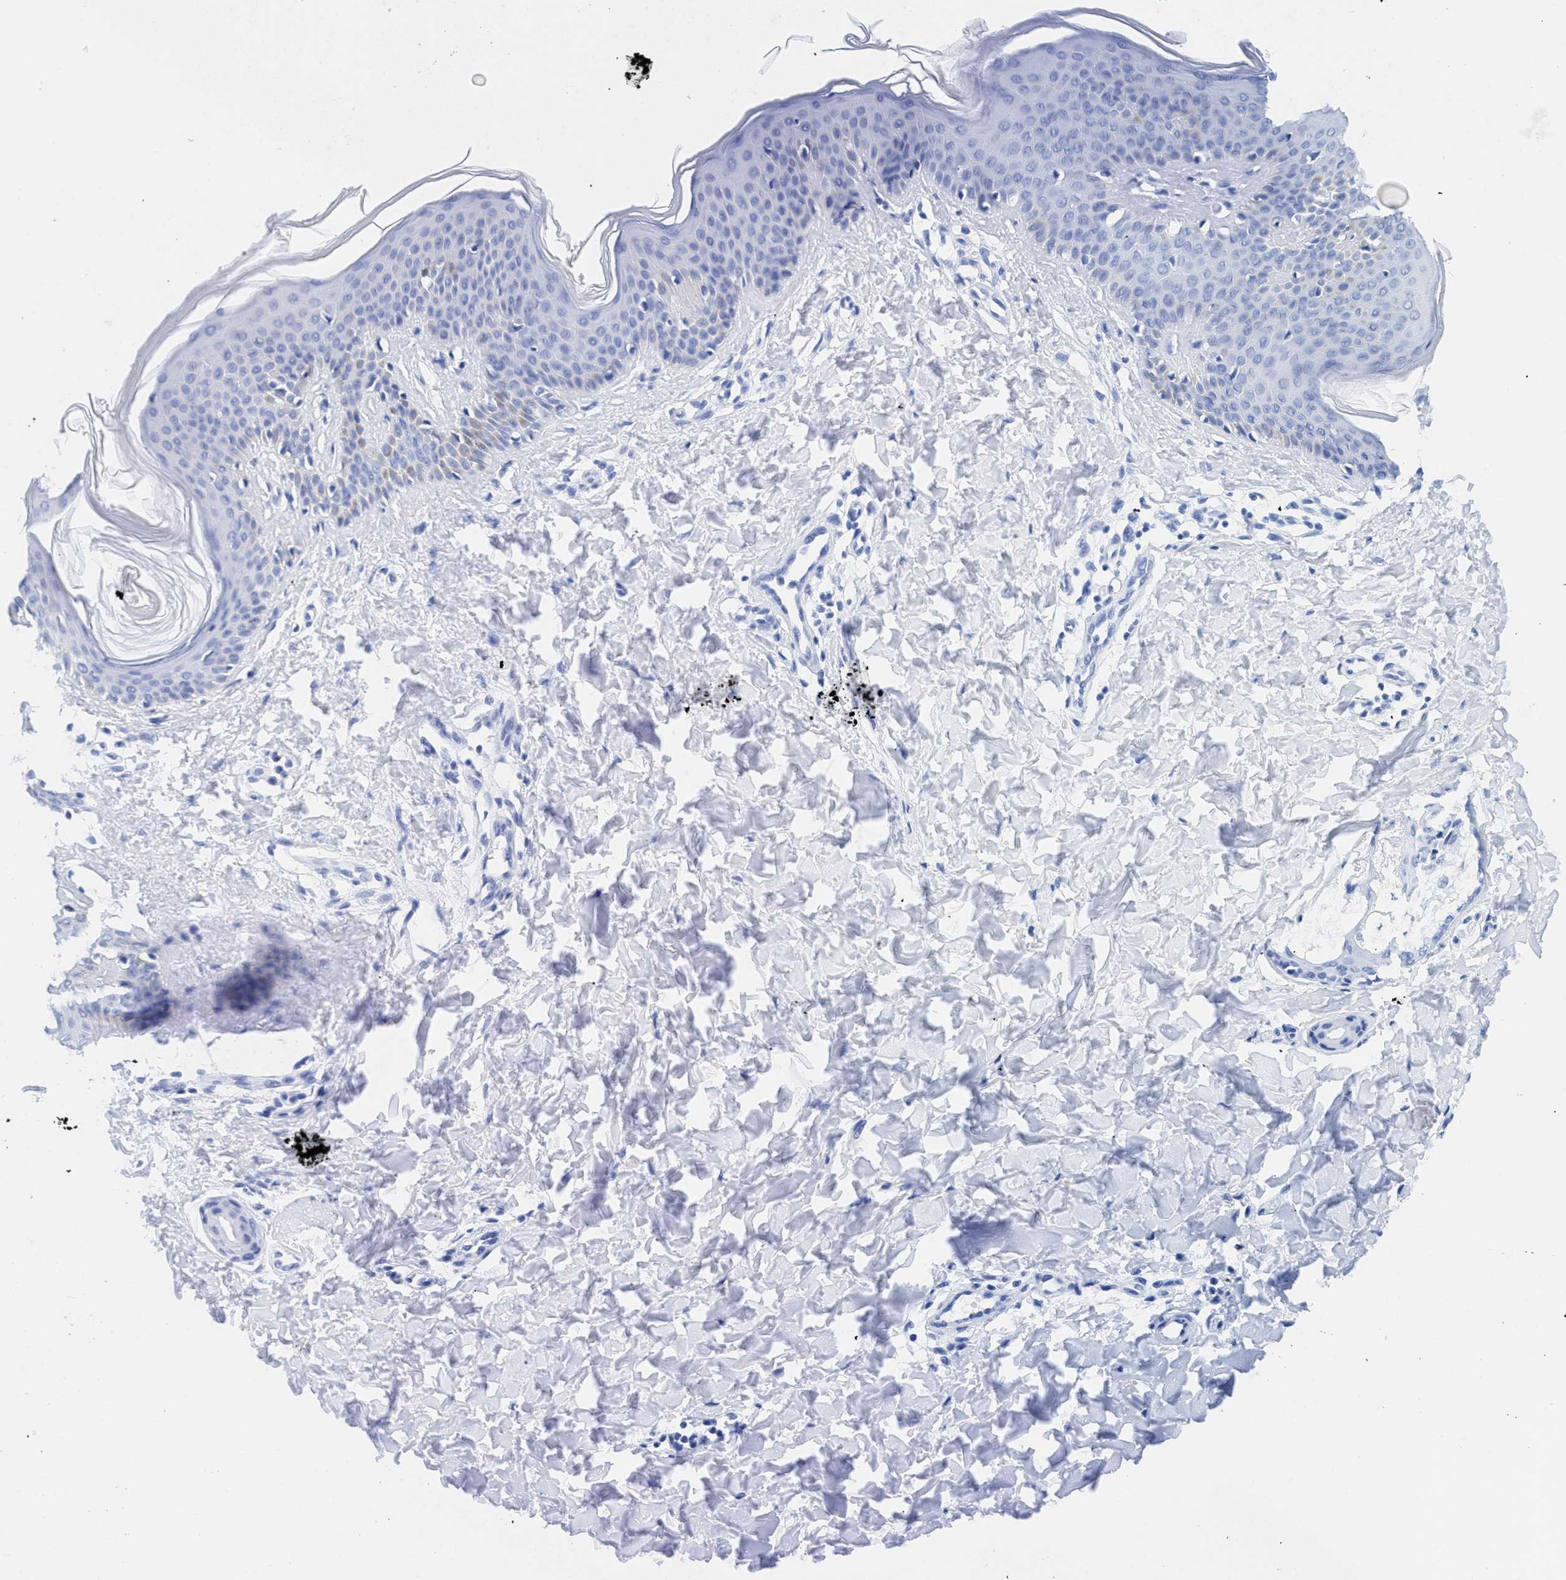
{"staining": {"intensity": "negative", "quantity": "none", "location": "none"}, "tissue": "skin", "cell_type": "Fibroblasts", "image_type": "normal", "snomed": [{"axis": "morphology", "description": "Normal tissue, NOS"}, {"axis": "topography", "description": "Skin"}], "caption": "This is an IHC photomicrograph of unremarkable skin. There is no positivity in fibroblasts.", "gene": "TMEM68", "patient": {"sex": "female", "age": 17}}